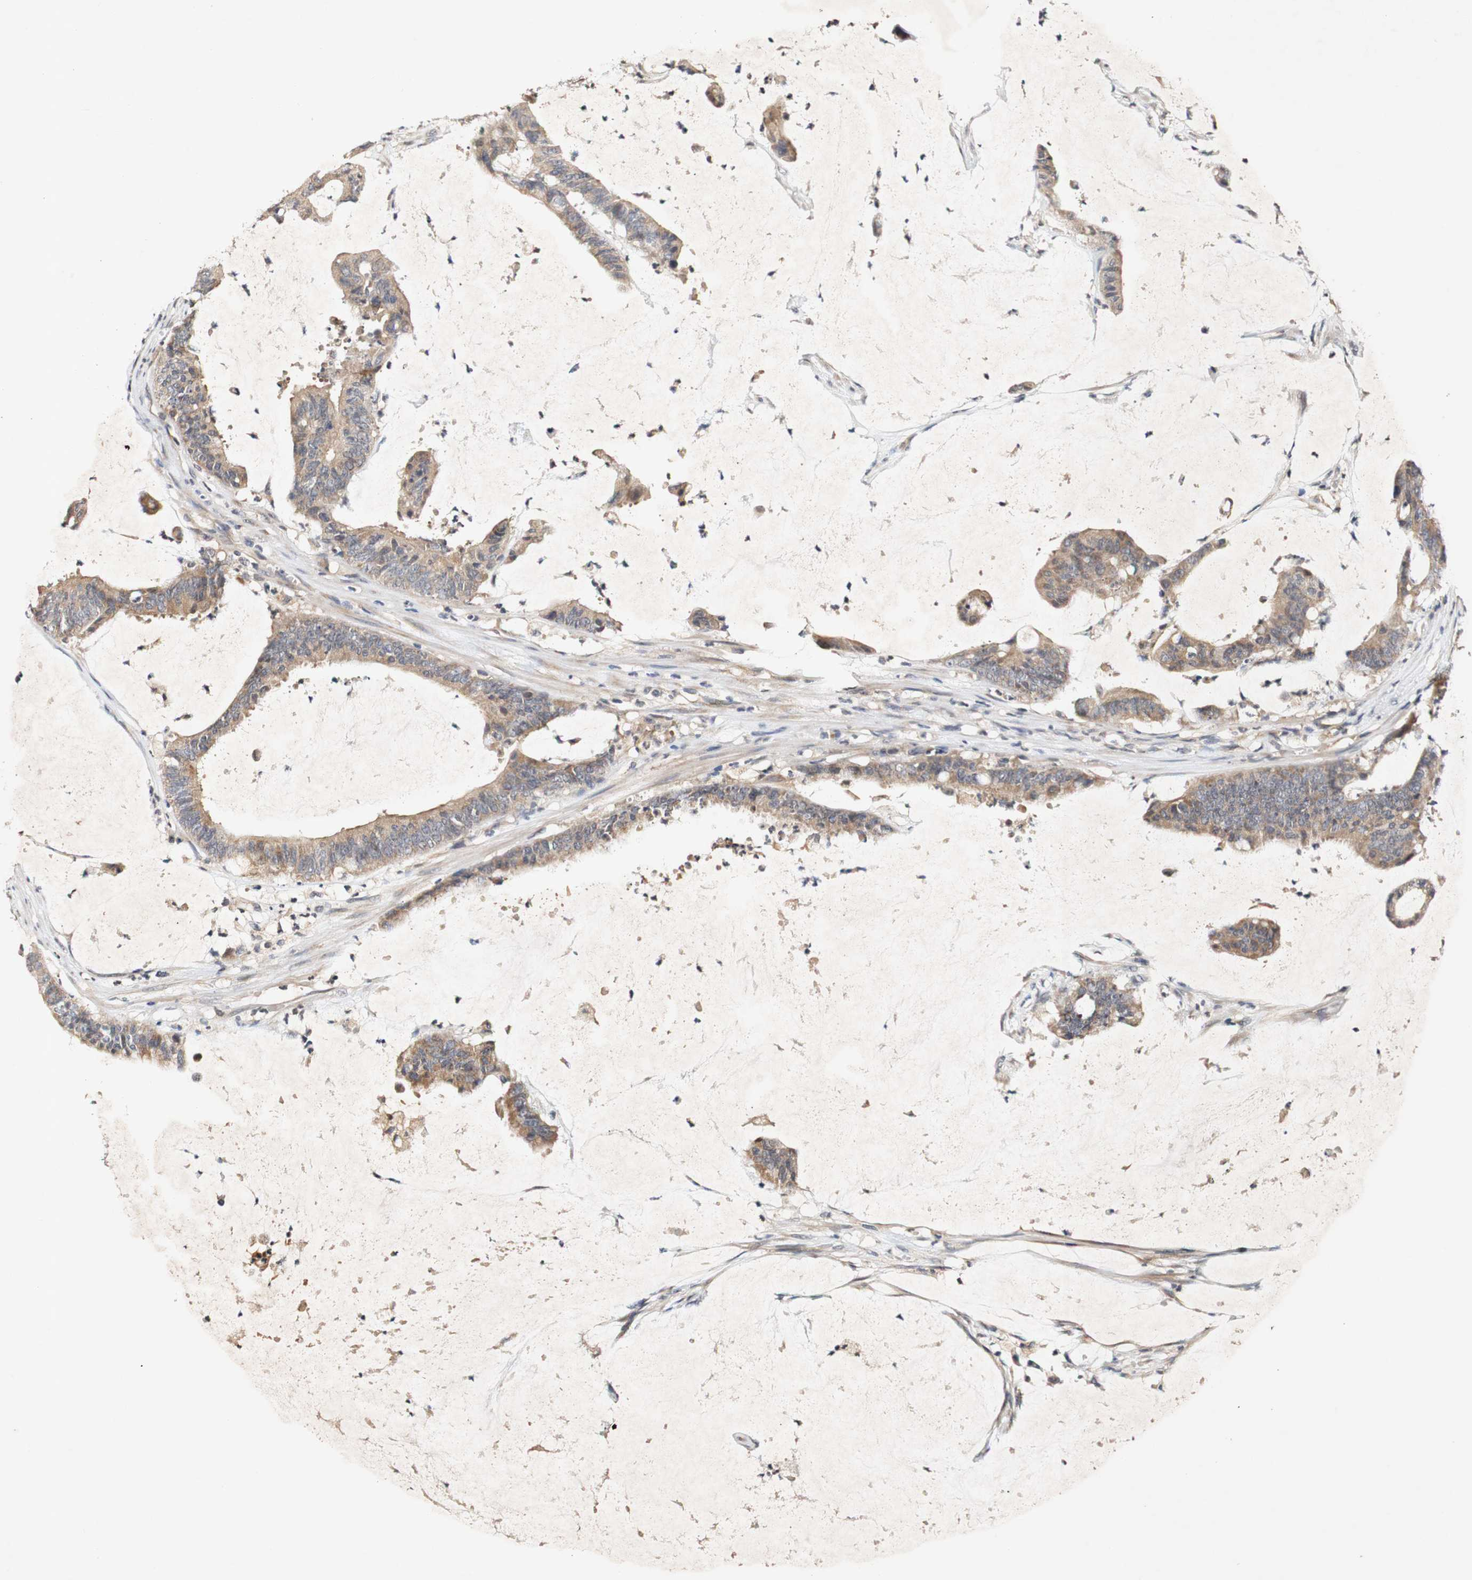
{"staining": {"intensity": "moderate", "quantity": ">75%", "location": "cytoplasmic/membranous"}, "tissue": "colorectal cancer", "cell_type": "Tumor cells", "image_type": "cancer", "snomed": [{"axis": "morphology", "description": "Adenocarcinoma, NOS"}, {"axis": "topography", "description": "Rectum"}], "caption": "IHC of human colorectal cancer (adenocarcinoma) shows medium levels of moderate cytoplasmic/membranous expression in approximately >75% of tumor cells.", "gene": "PIN1", "patient": {"sex": "female", "age": 66}}